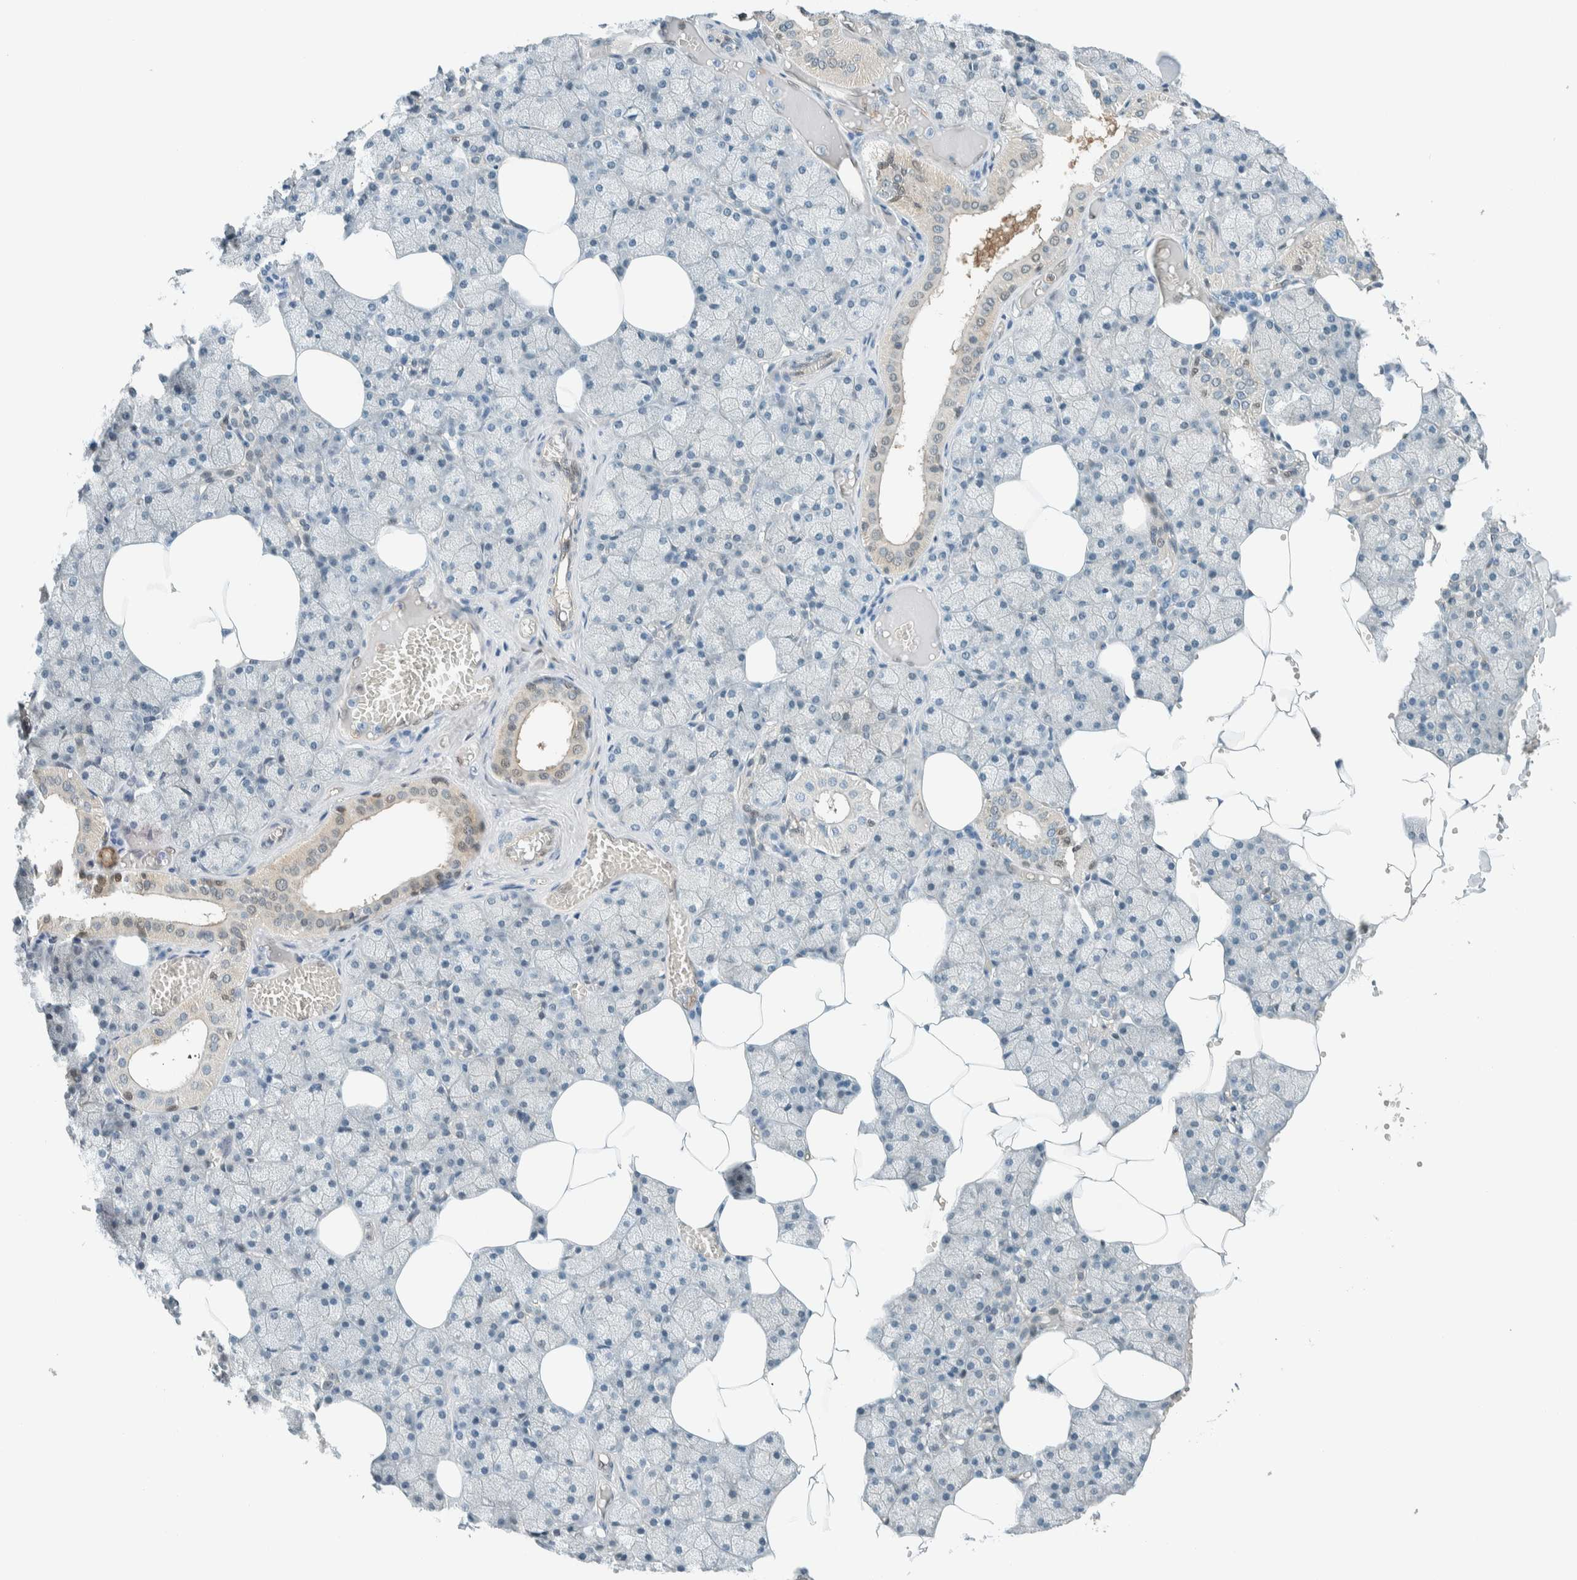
{"staining": {"intensity": "weak", "quantity": "<25%", "location": "cytoplasmic/membranous,nuclear"}, "tissue": "salivary gland", "cell_type": "Glandular cells", "image_type": "normal", "snomed": [{"axis": "morphology", "description": "Normal tissue, NOS"}, {"axis": "topography", "description": "Salivary gland"}], "caption": "This is an immunohistochemistry histopathology image of normal human salivary gland. There is no expression in glandular cells.", "gene": "NXN", "patient": {"sex": "male", "age": 62}}